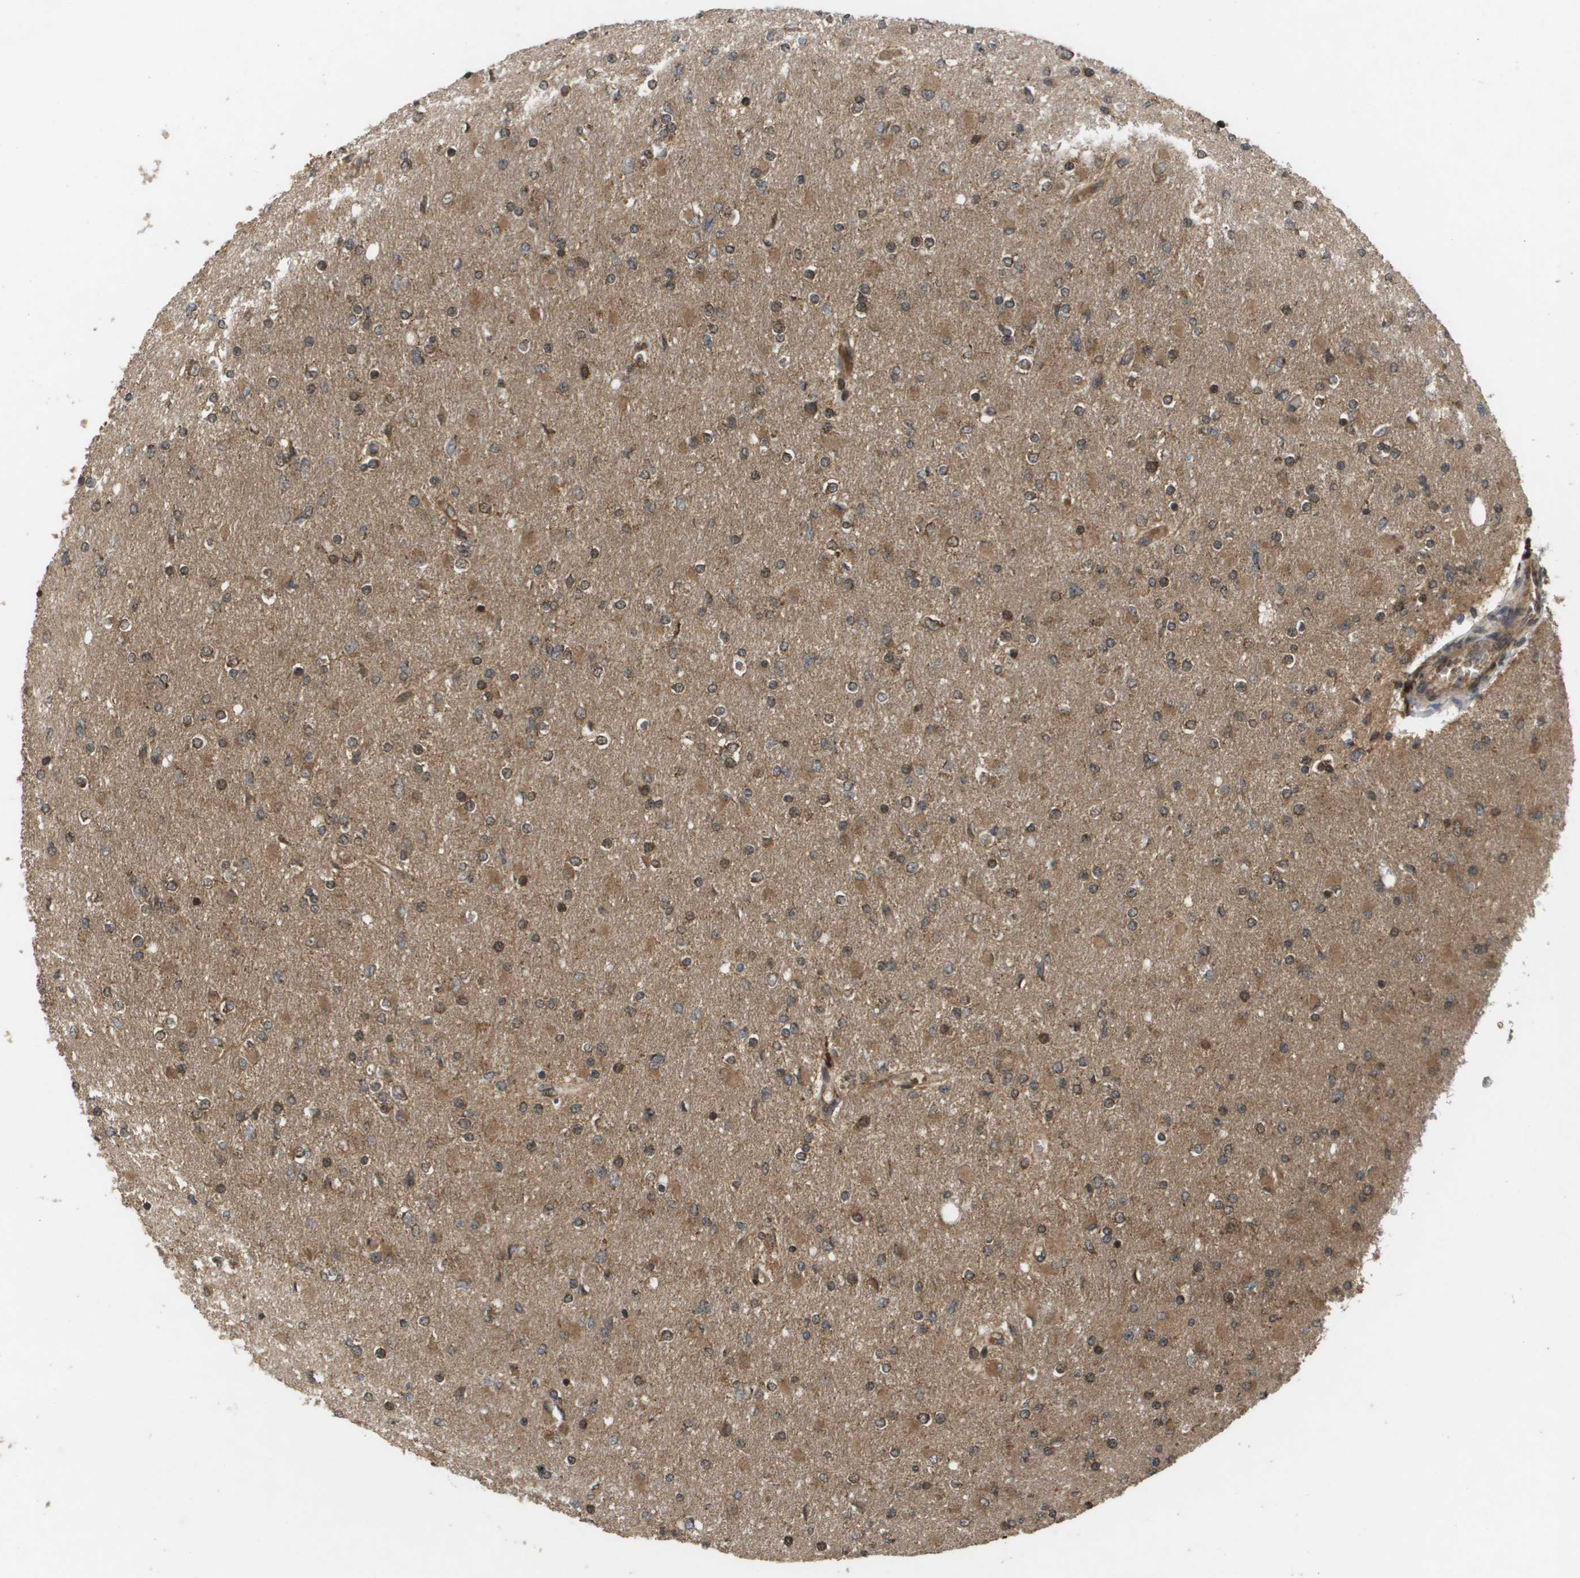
{"staining": {"intensity": "moderate", "quantity": ">75%", "location": "cytoplasmic/membranous,nuclear"}, "tissue": "glioma", "cell_type": "Tumor cells", "image_type": "cancer", "snomed": [{"axis": "morphology", "description": "Glioma, malignant, High grade"}, {"axis": "topography", "description": "Cerebral cortex"}], "caption": "Protein staining by IHC displays moderate cytoplasmic/membranous and nuclear positivity in about >75% of tumor cells in glioma.", "gene": "KIF11", "patient": {"sex": "female", "age": 36}}